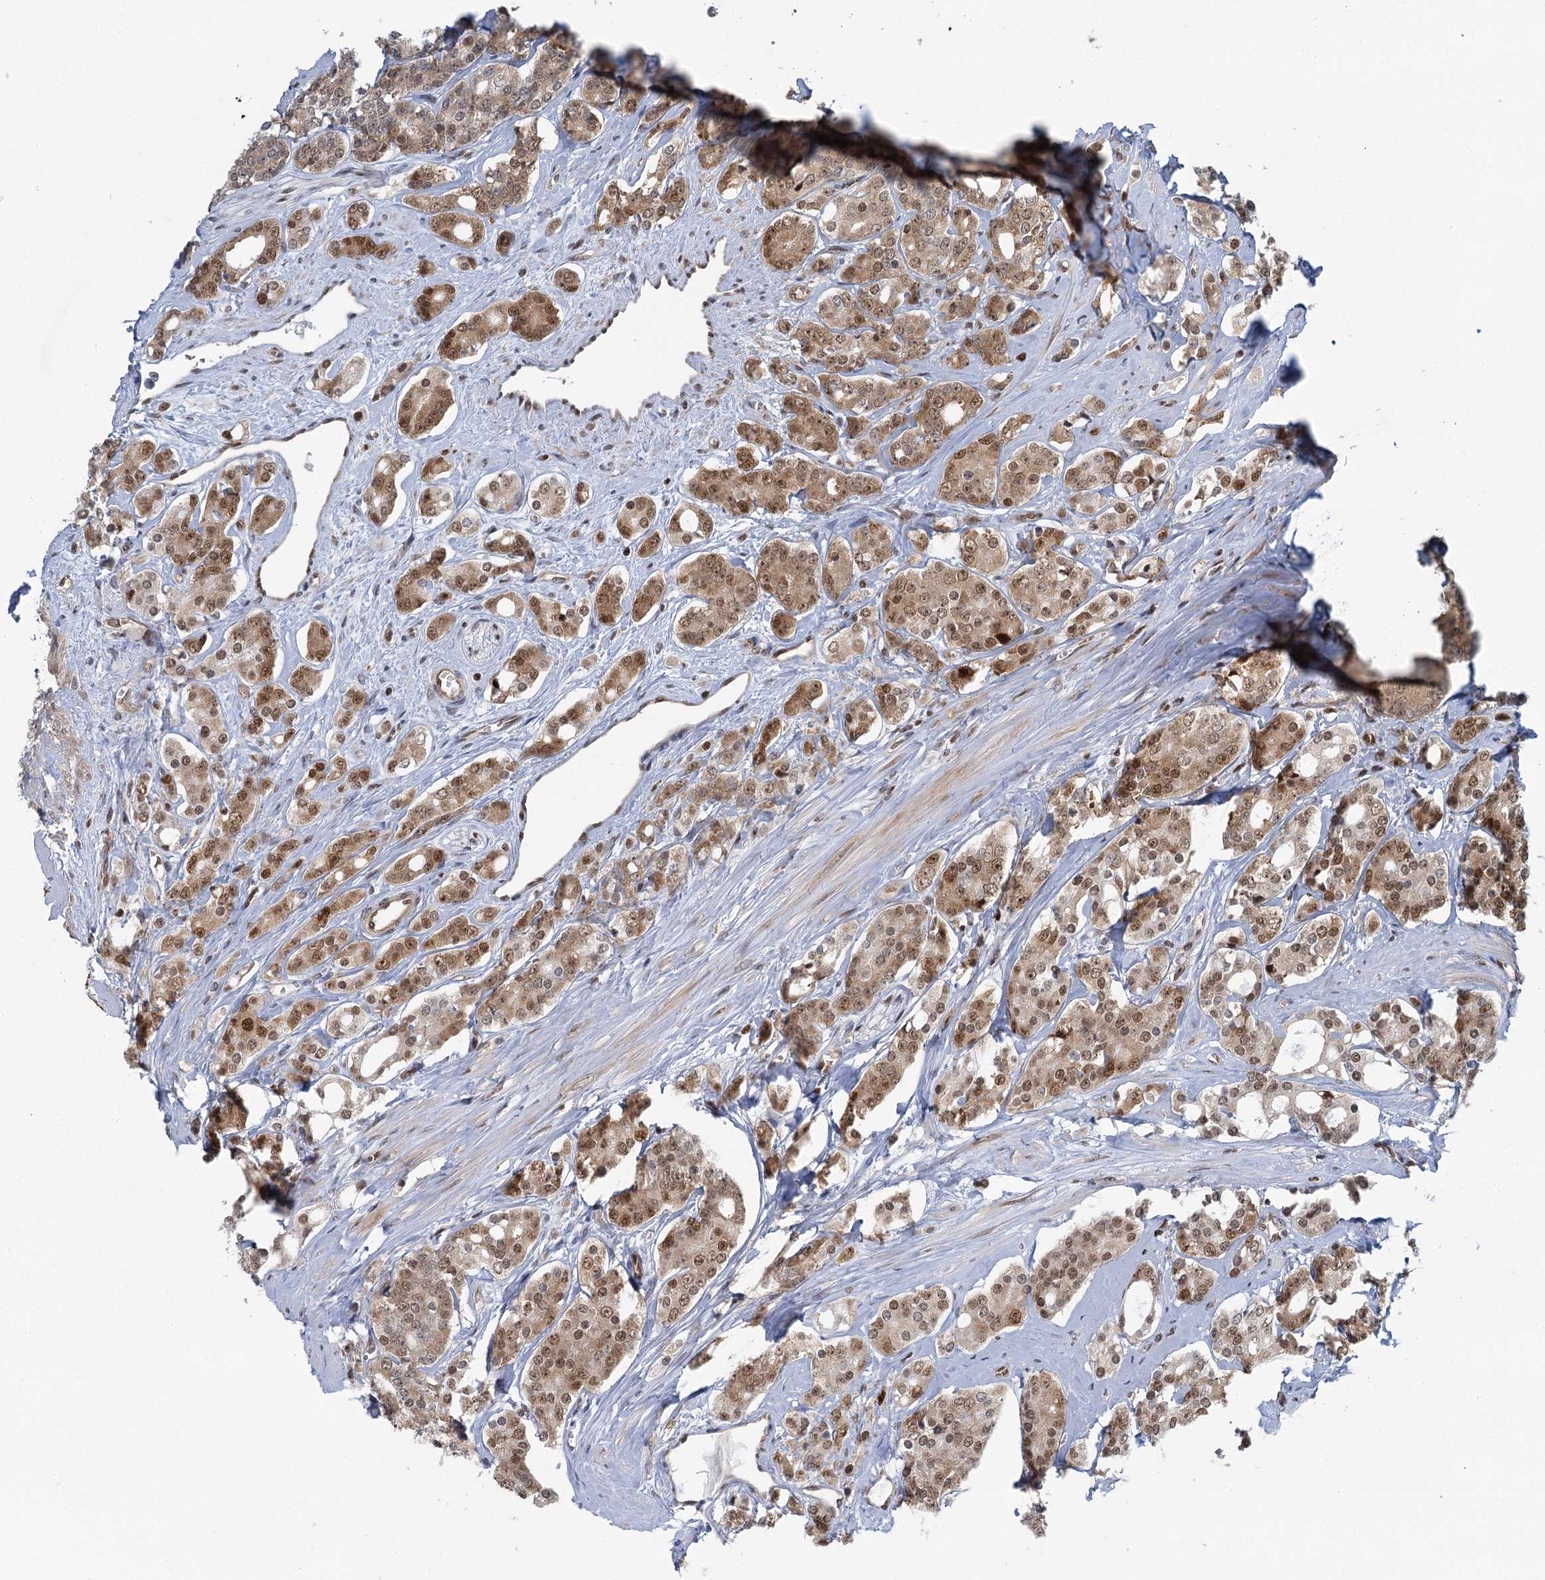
{"staining": {"intensity": "moderate", "quantity": ">75%", "location": "cytoplasmic/membranous,nuclear"}, "tissue": "prostate cancer", "cell_type": "Tumor cells", "image_type": "cancer", "snomed": [{"axis": "morphology", "description": "Adenocarcinoma, High grade"}, {"axis": "topography", "description": "Prostate"}], "caption": "Brown immunohistochemical staining in human adenocarcinoma (high-grade) (prostate) reveals moderate cytoplasmic/membranous and nuclear positivity in approximately >75% of tumor cells.", "gene": "GPATCH11", "patient": {"sex": "male", "age": 62}}